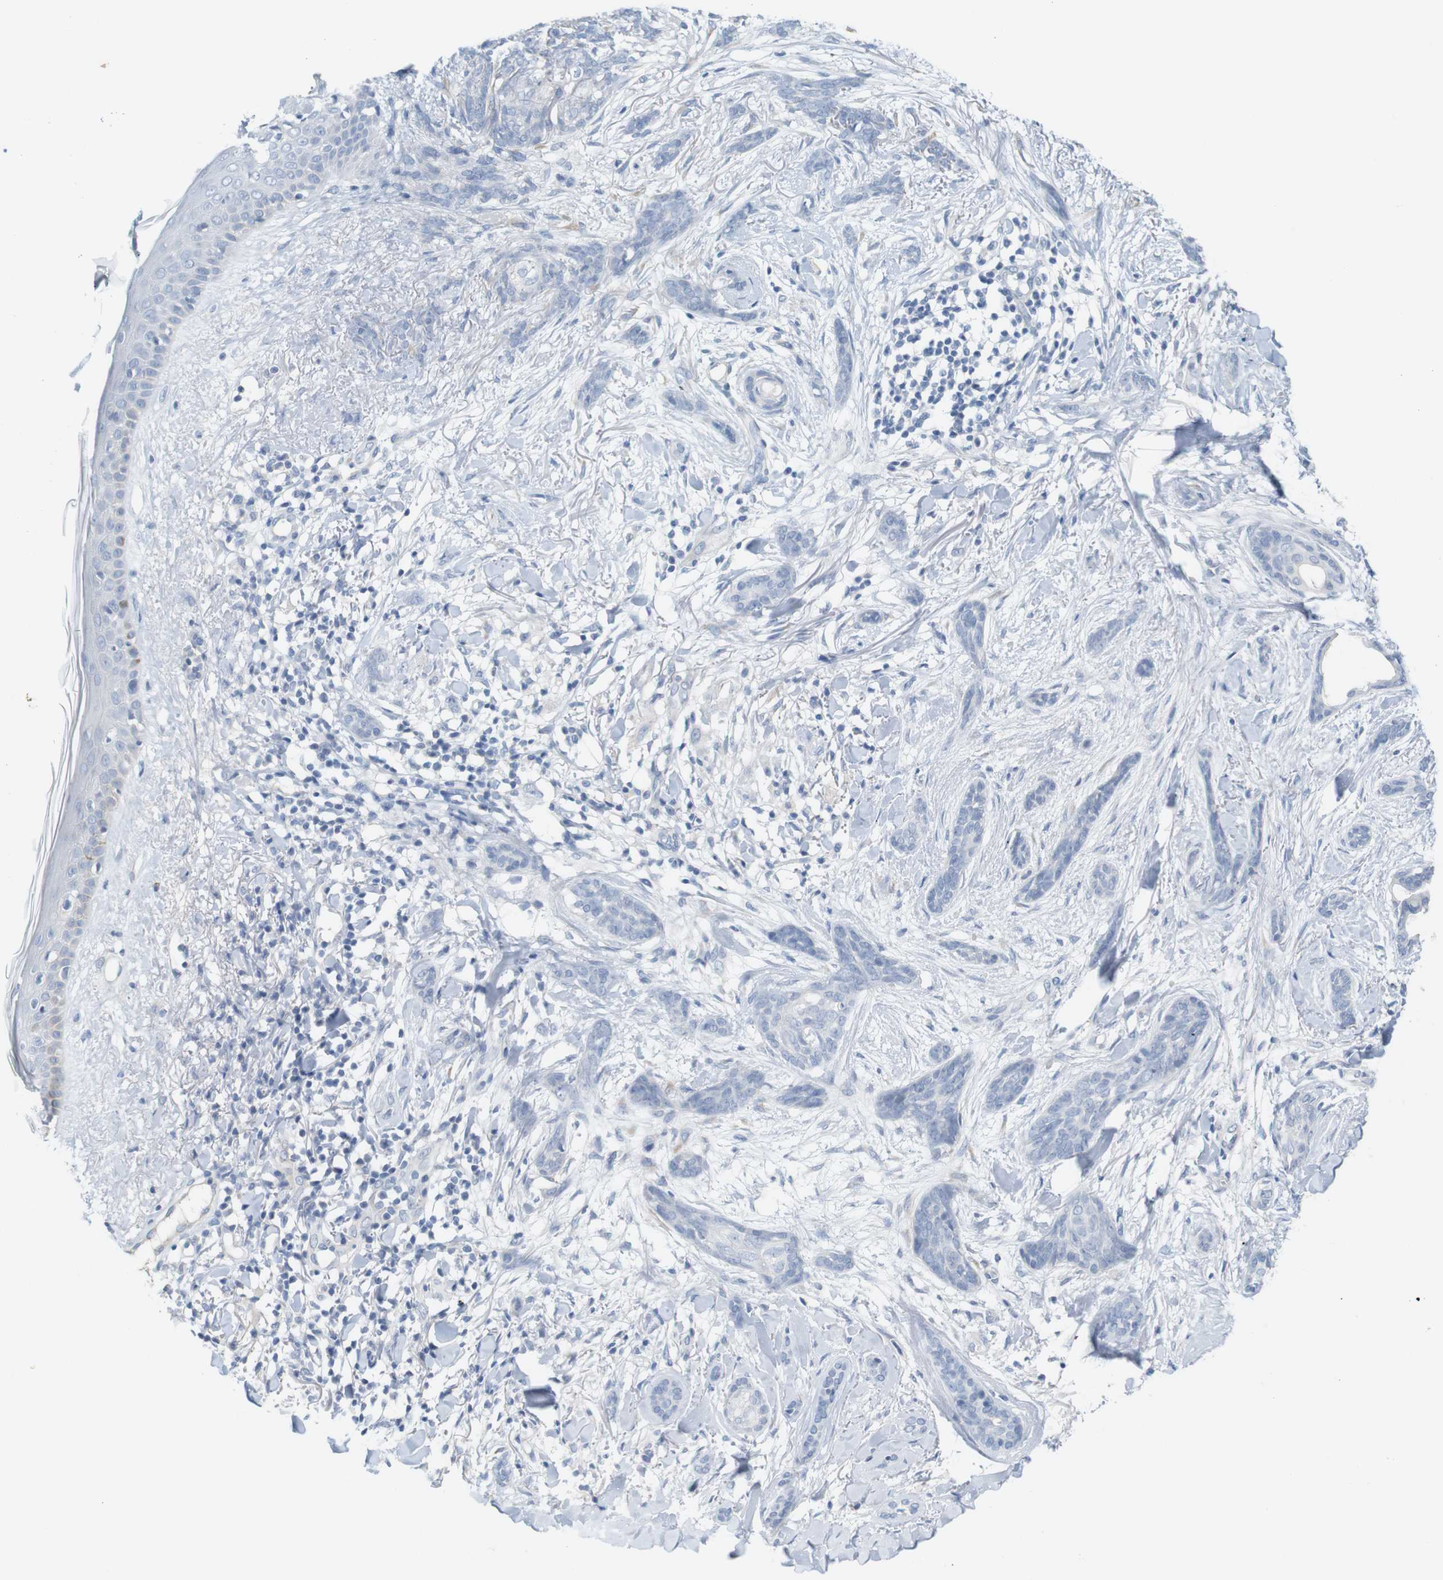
{"staining": {"intensity": "negative", "quantity": "none", "location": "none"}, "tissue": "skin cancer", "cell_type": "Tumor cells", "image_type": "cancer", "snomed": [{"axis": "morphology", "description": "Basal cell carcinoma"}, {"axis": "morphology", "description": "Adnexal tumor, benign"}, {"axis": "topography", "description": "Skin"}], "caption": "Basal cell carcinoma (skin) was stained to show a protein in brown. There is no significant staining in tumor cells.", "gene": "RGS9", "patient": {"sex": "female", "age": 42}}